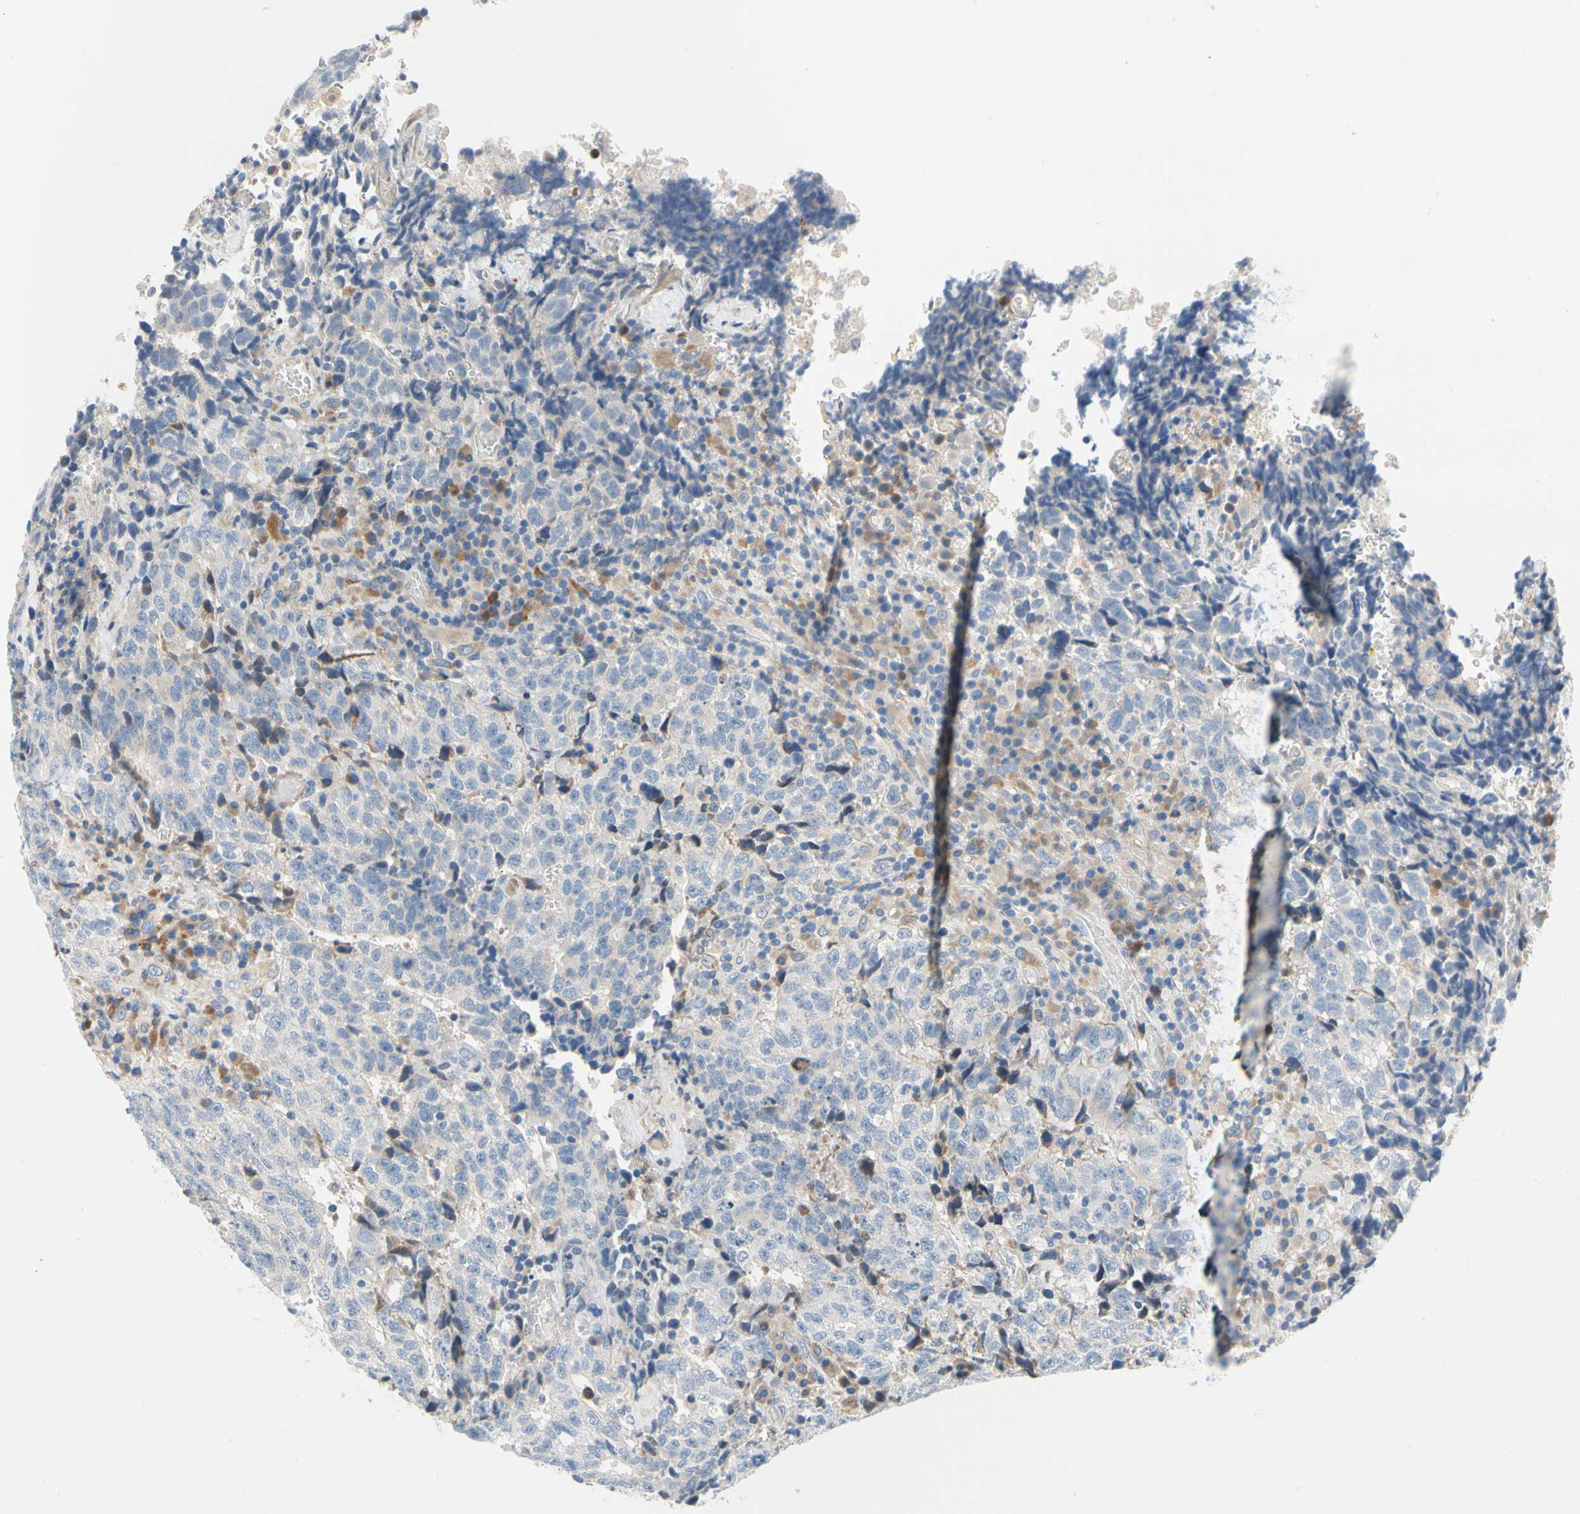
{"staining": {"intensity": "negative", "quantity": "none", "location": "none"}, "tissue": "testis cancer", "cell_type": "Tumor cells", "image_type": "cancer", "snomed": [{"axis": "morphology", "description": "Necrosis, NOS"}, {"axis": "morphology", "description": "Carcinoma, Embryonal, NOS"}, {"axis": "topography", "description": "Testis"}], "caption": "Immunohistochemistry (IHC) histopathology image of neoplastic tissue: testis cancer (embryonal carcinoma) stained with DAB demonstrates no significant protein positivity in tumor cells. (DAB immunohistochemistry (IHC) with hematoxylin counter stain).", "gene": "STXBP1", "patient": {"sex": "male", "age": 19}}